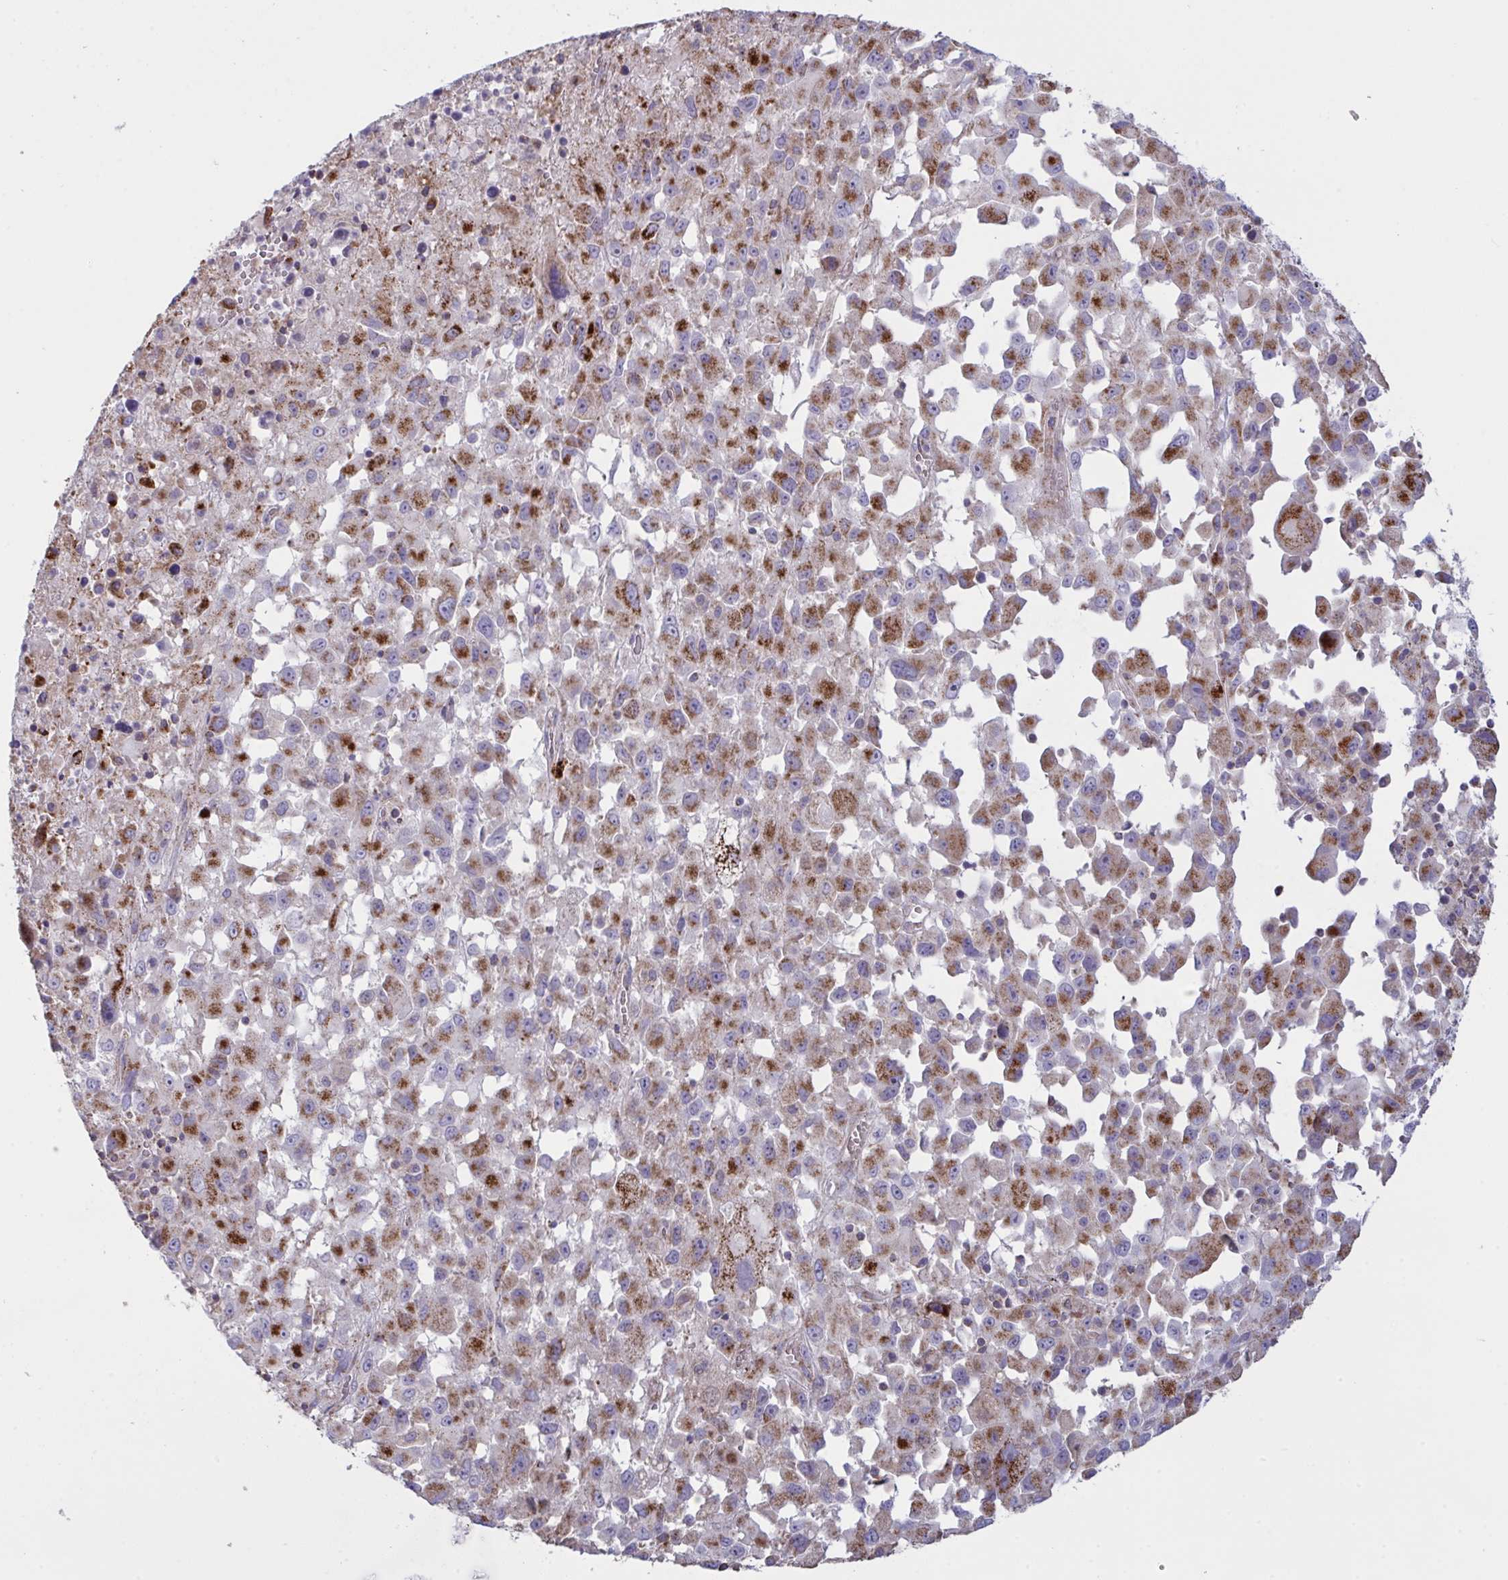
{"staining": {"intensity": "strong", "quantity": "25%-75%", "location": "cytoplasmic/membranous"}, "tissue": "melanoma", "cell_type": "Tumor cells", "image_type": "cancer", "snomed": [{"axis": "morphology", "description": "Malignant melanoma, Metastatic site"}, {"axis": "topography", "description": "Soft tissue"}], "caption": "A brown stain shows strong cytoplasmic/membranous positivity of a protein in human malignant melanoma (metastatic site) tumor cells.", "gene": "MICOS10", "patient": {"sex": "male", "age": 50}}